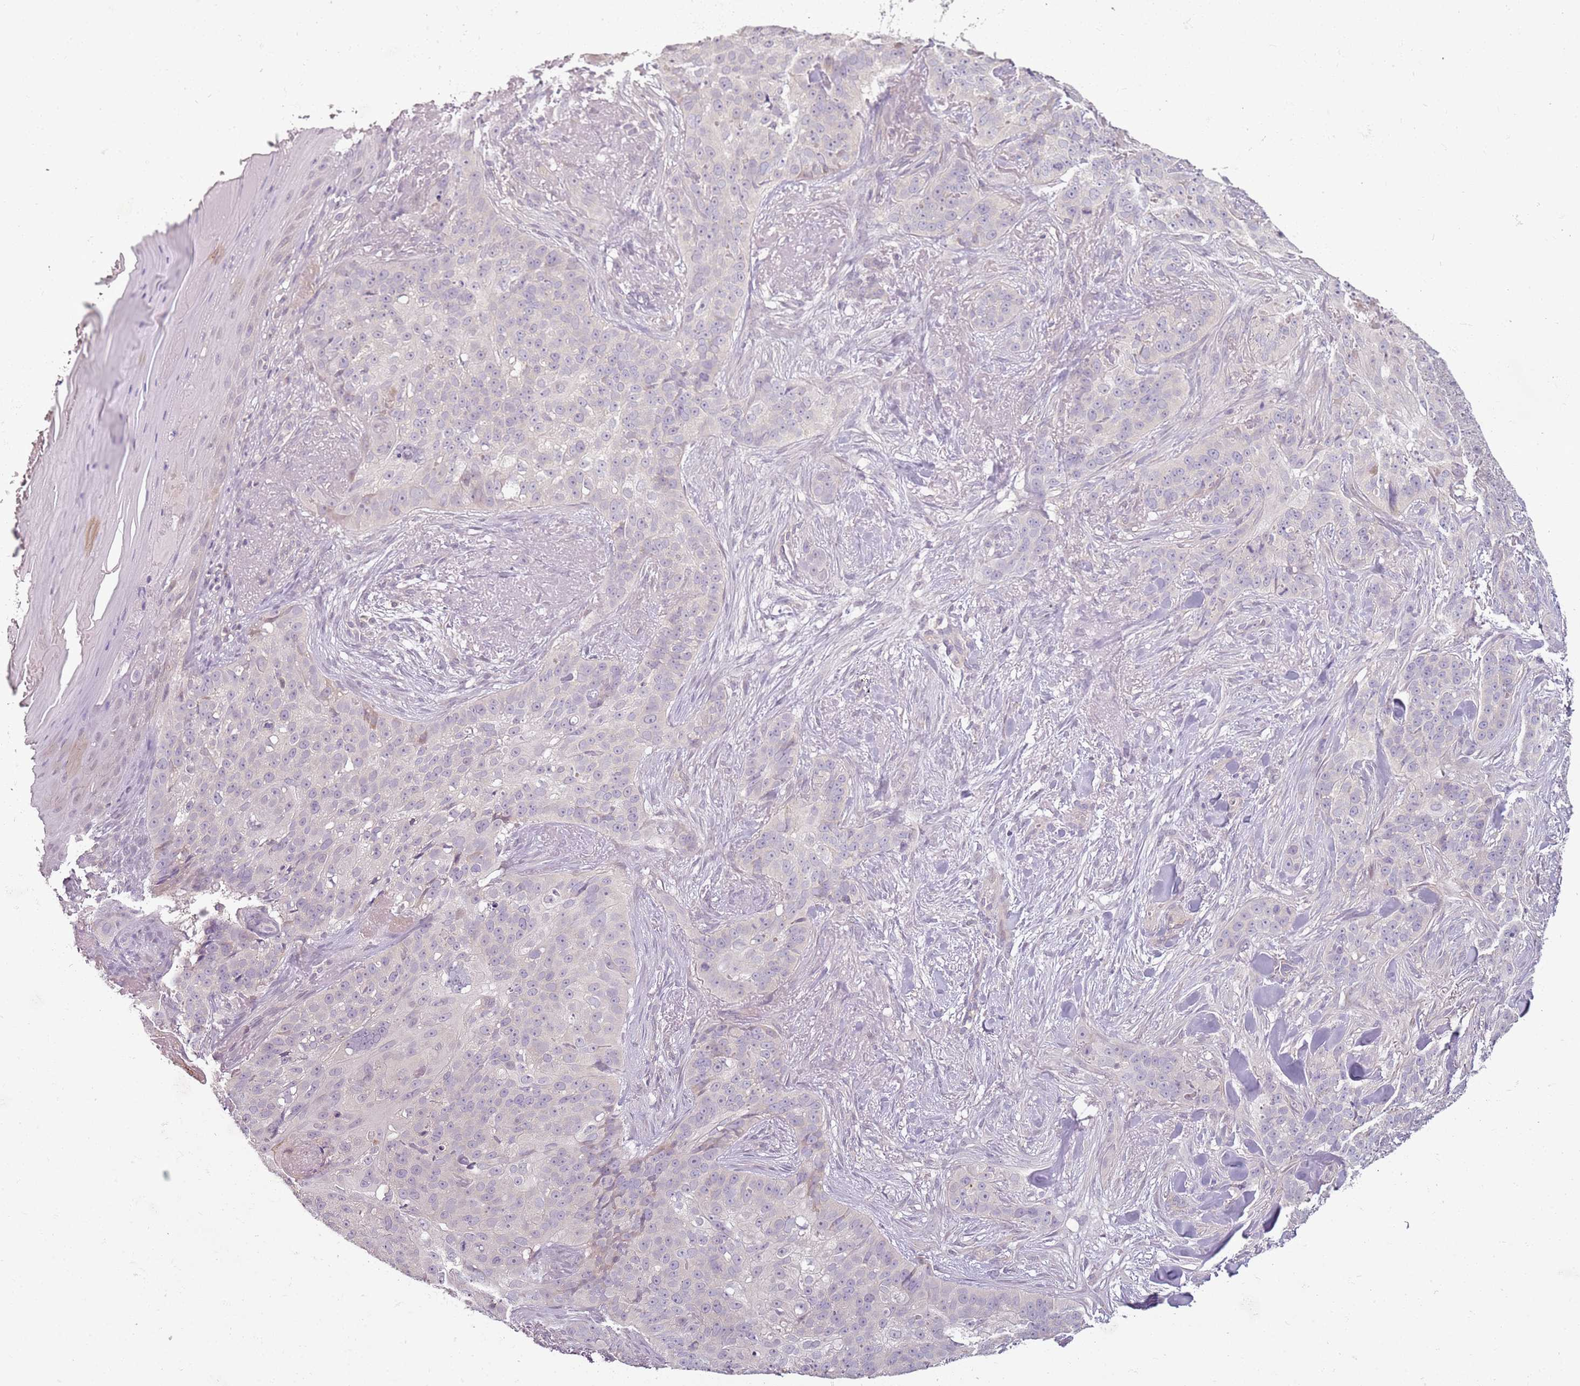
{"staining": {"intensity": "negative", "quantity": "none", "location": "none"}, "tissue": "skin cancer", "cell_type": "Tumor cells", "image_type": "cancer", "snomed": [{"axis": "morphology", "description": "Basal cell carcinoma"}, {"axis": "topography", "description": "Skin"}], "caption": "A photomicrograph of skin basal cell carcinoma stained for a protein shows no brown staining in tumor cells. (DAB (3,3'-diaminobenzidine) IHC visualized using brightfield microscopy, high magnification).", "gene": "DEFB116", "patient": {"sex": "female", "age": 92}}